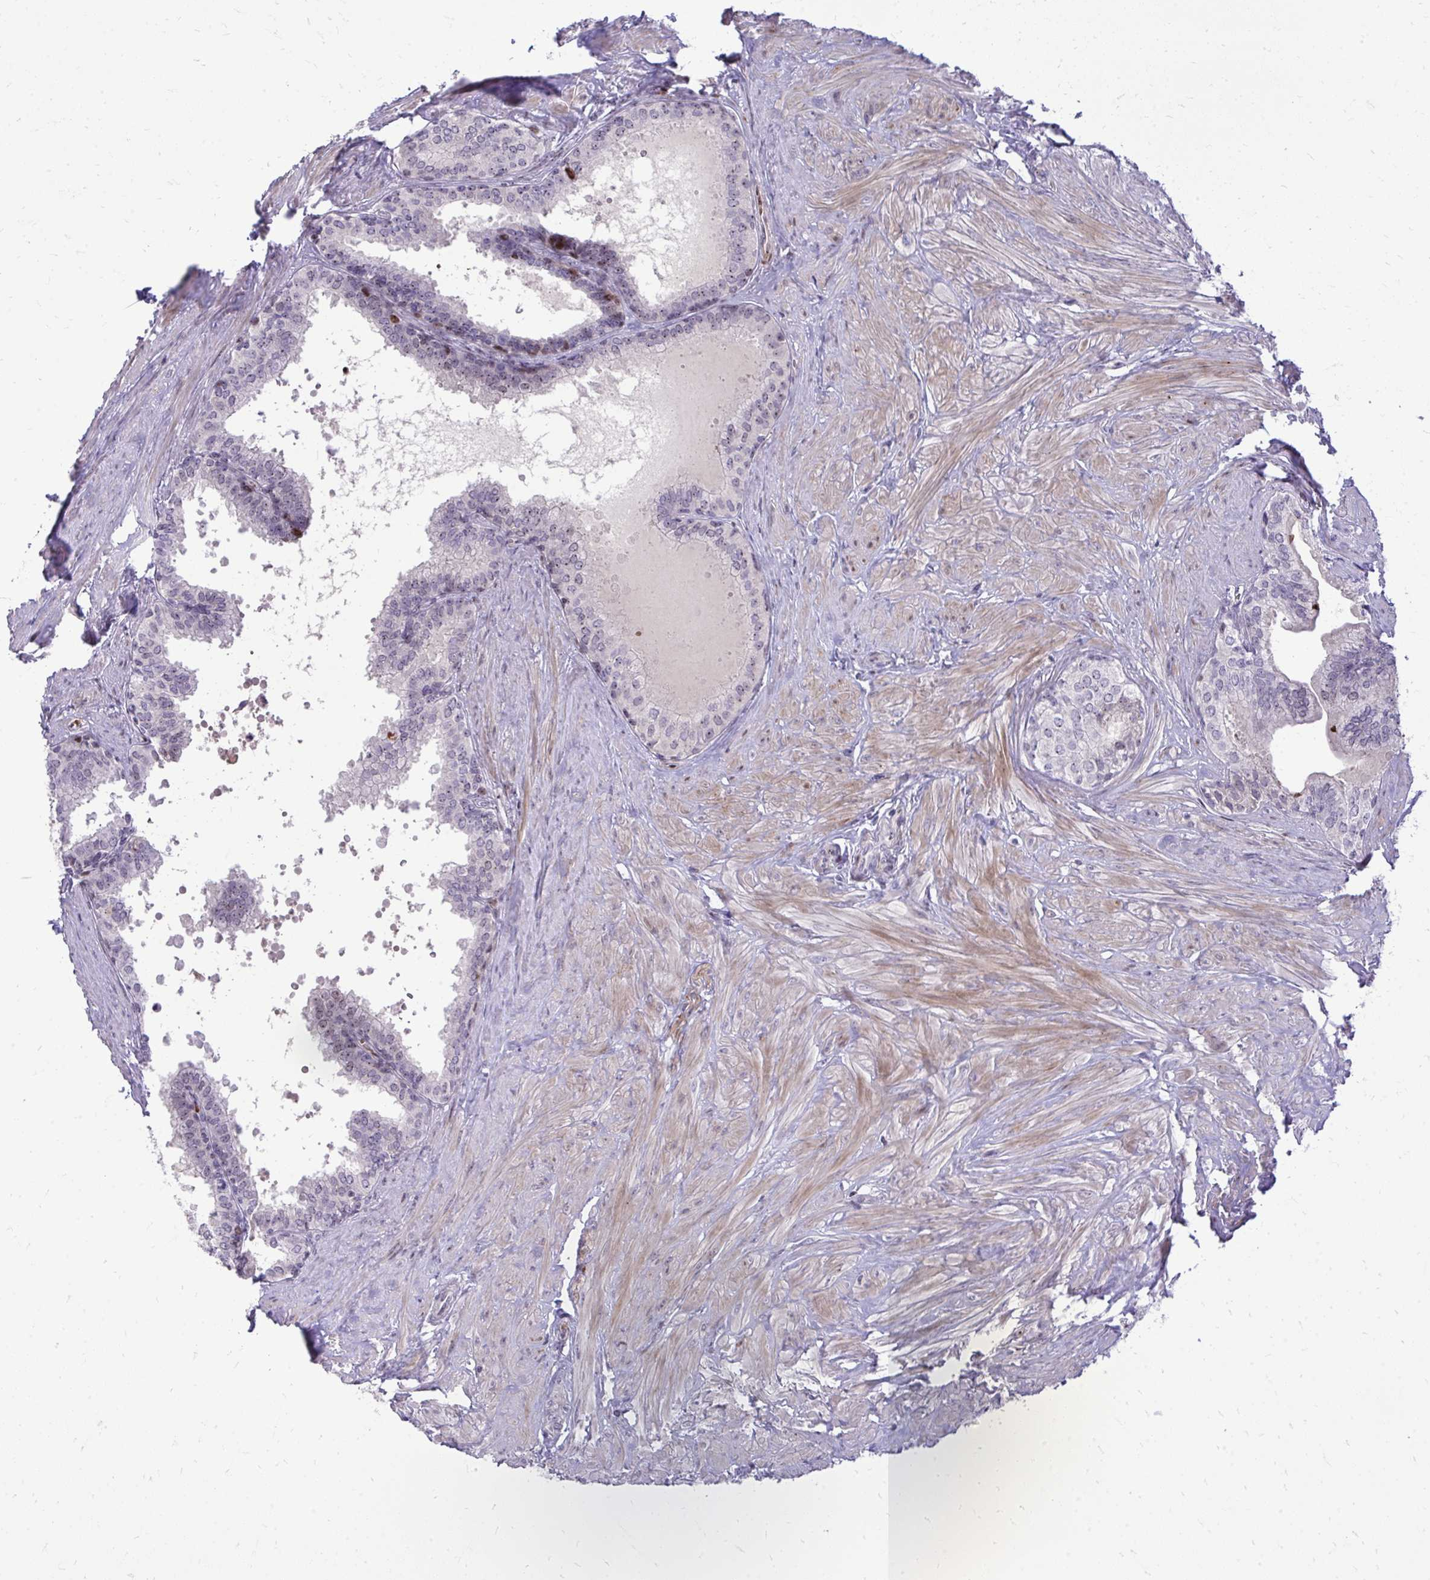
{"staining": {"intensity": "negative", "quantity": "none", "location": "none"}, "tissue": "prostate", "cell_type": "Glandular cells", "image_type": "normal", "snomed": [{"axis": "morphology", "description": "Normal tissue, NOS"}, {"axis": "topography", "description": "Prostate"}, {"axis": "topography", "description": "Peripheral nerve tissue"}], "caption": "Immunohistochemistry histopathology image of normal prostate: human prostate stained with DAB (3,3'-diaminobenzidine) shows no significant protein expression in glandular cells.", "gene": "DLX4", "patient": {"sex": "male", "age": 55}}